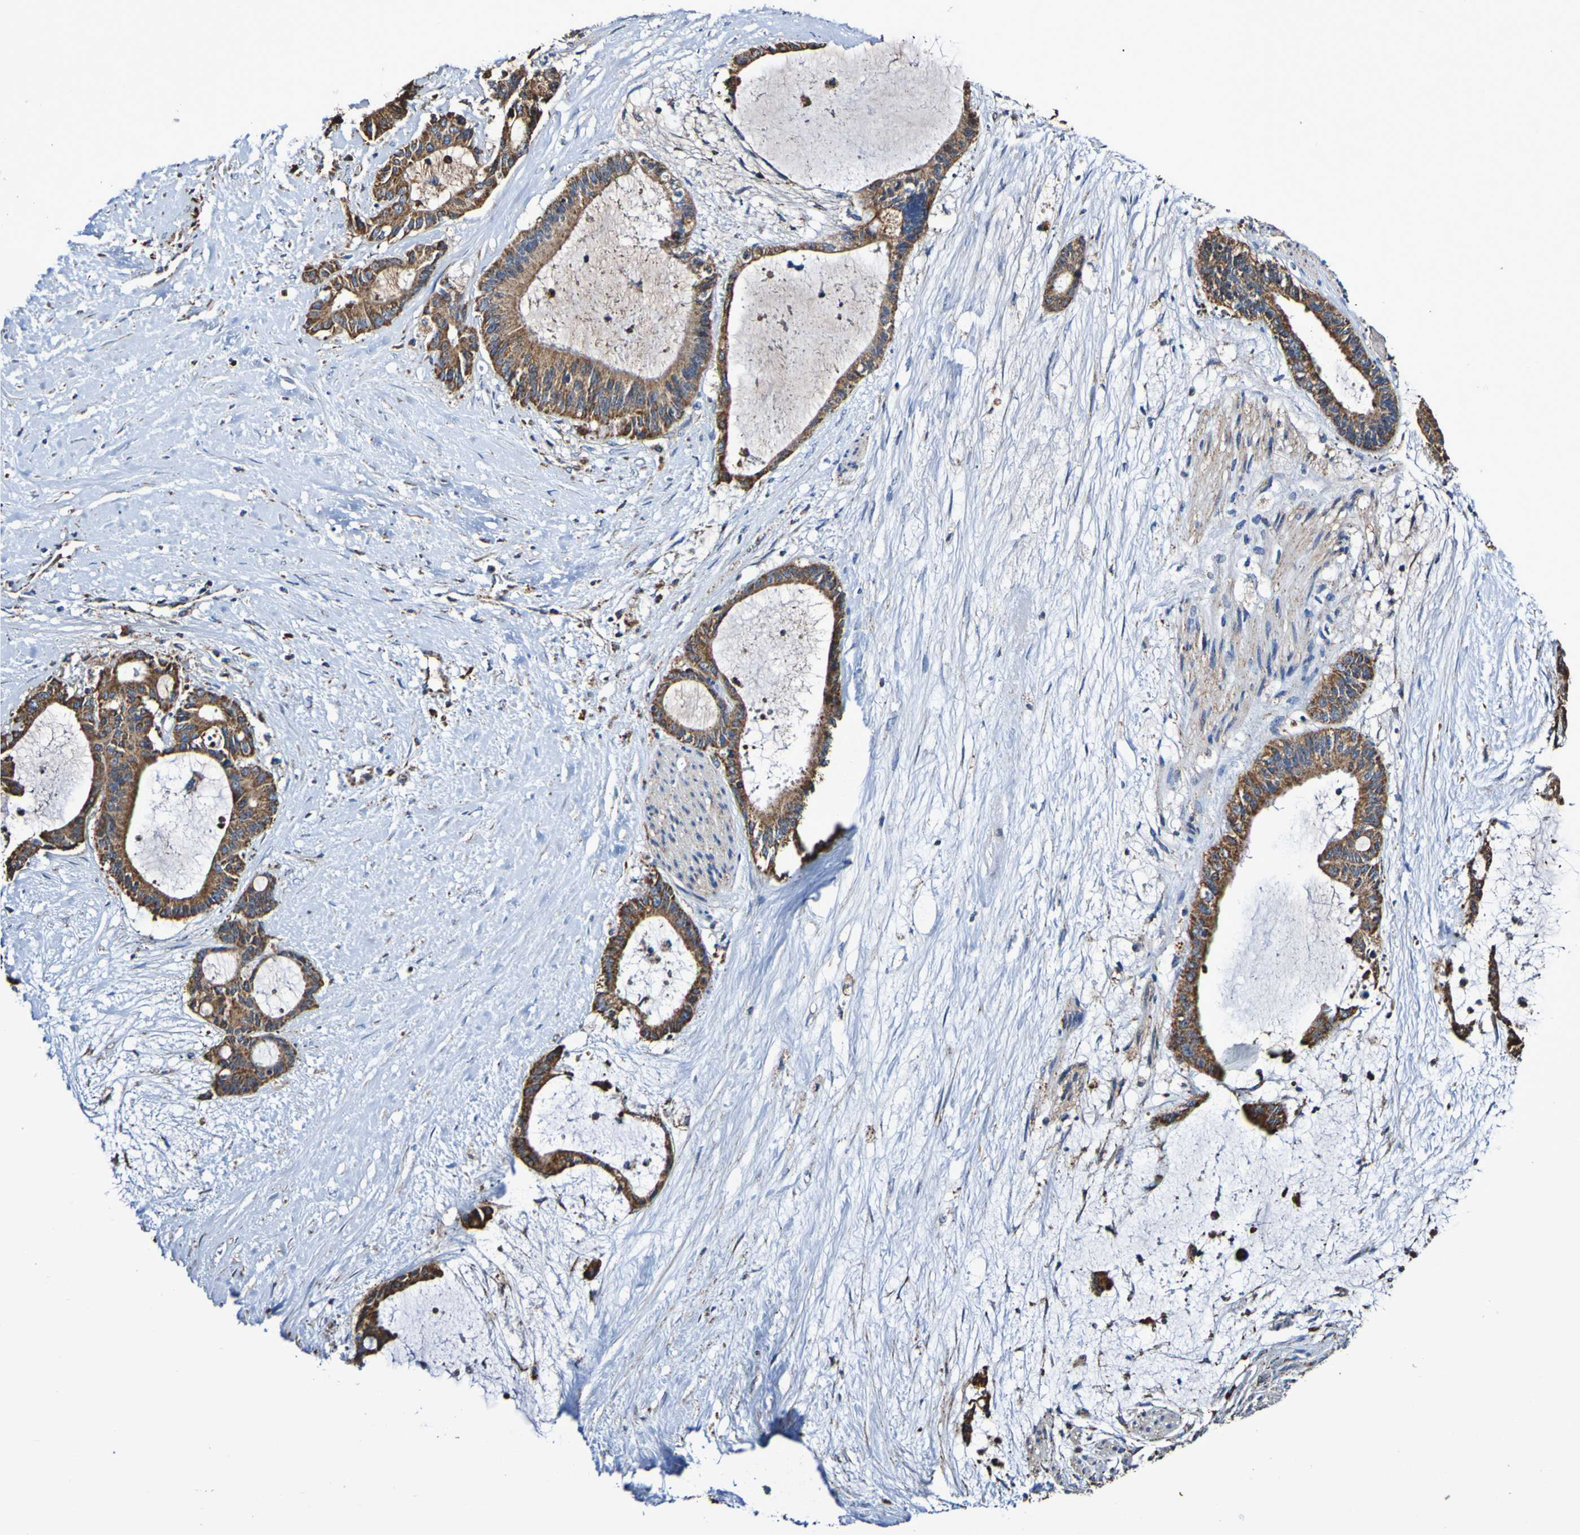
{"staining": {"intensity": "strong", "quantity": ">75%", "location": "cytoplasmic/membranous"}, "tissue": "liver cancer", "cell_type": "Tumor cells", "image_type": "cancer", "snomed": [{"axis": "morphology", "description": "Cholangiocarcinoma"}, {"axis": "topography", "description": "Liver"}], "caption": "Immunohistochemical staining of human liver cholangiocarcinoma displays strong cytoplasmic/membranous protein expression in about >75% of tumor cells.", "gene": "IL18R1", "patient": {"sex": "female", "age": 73}}